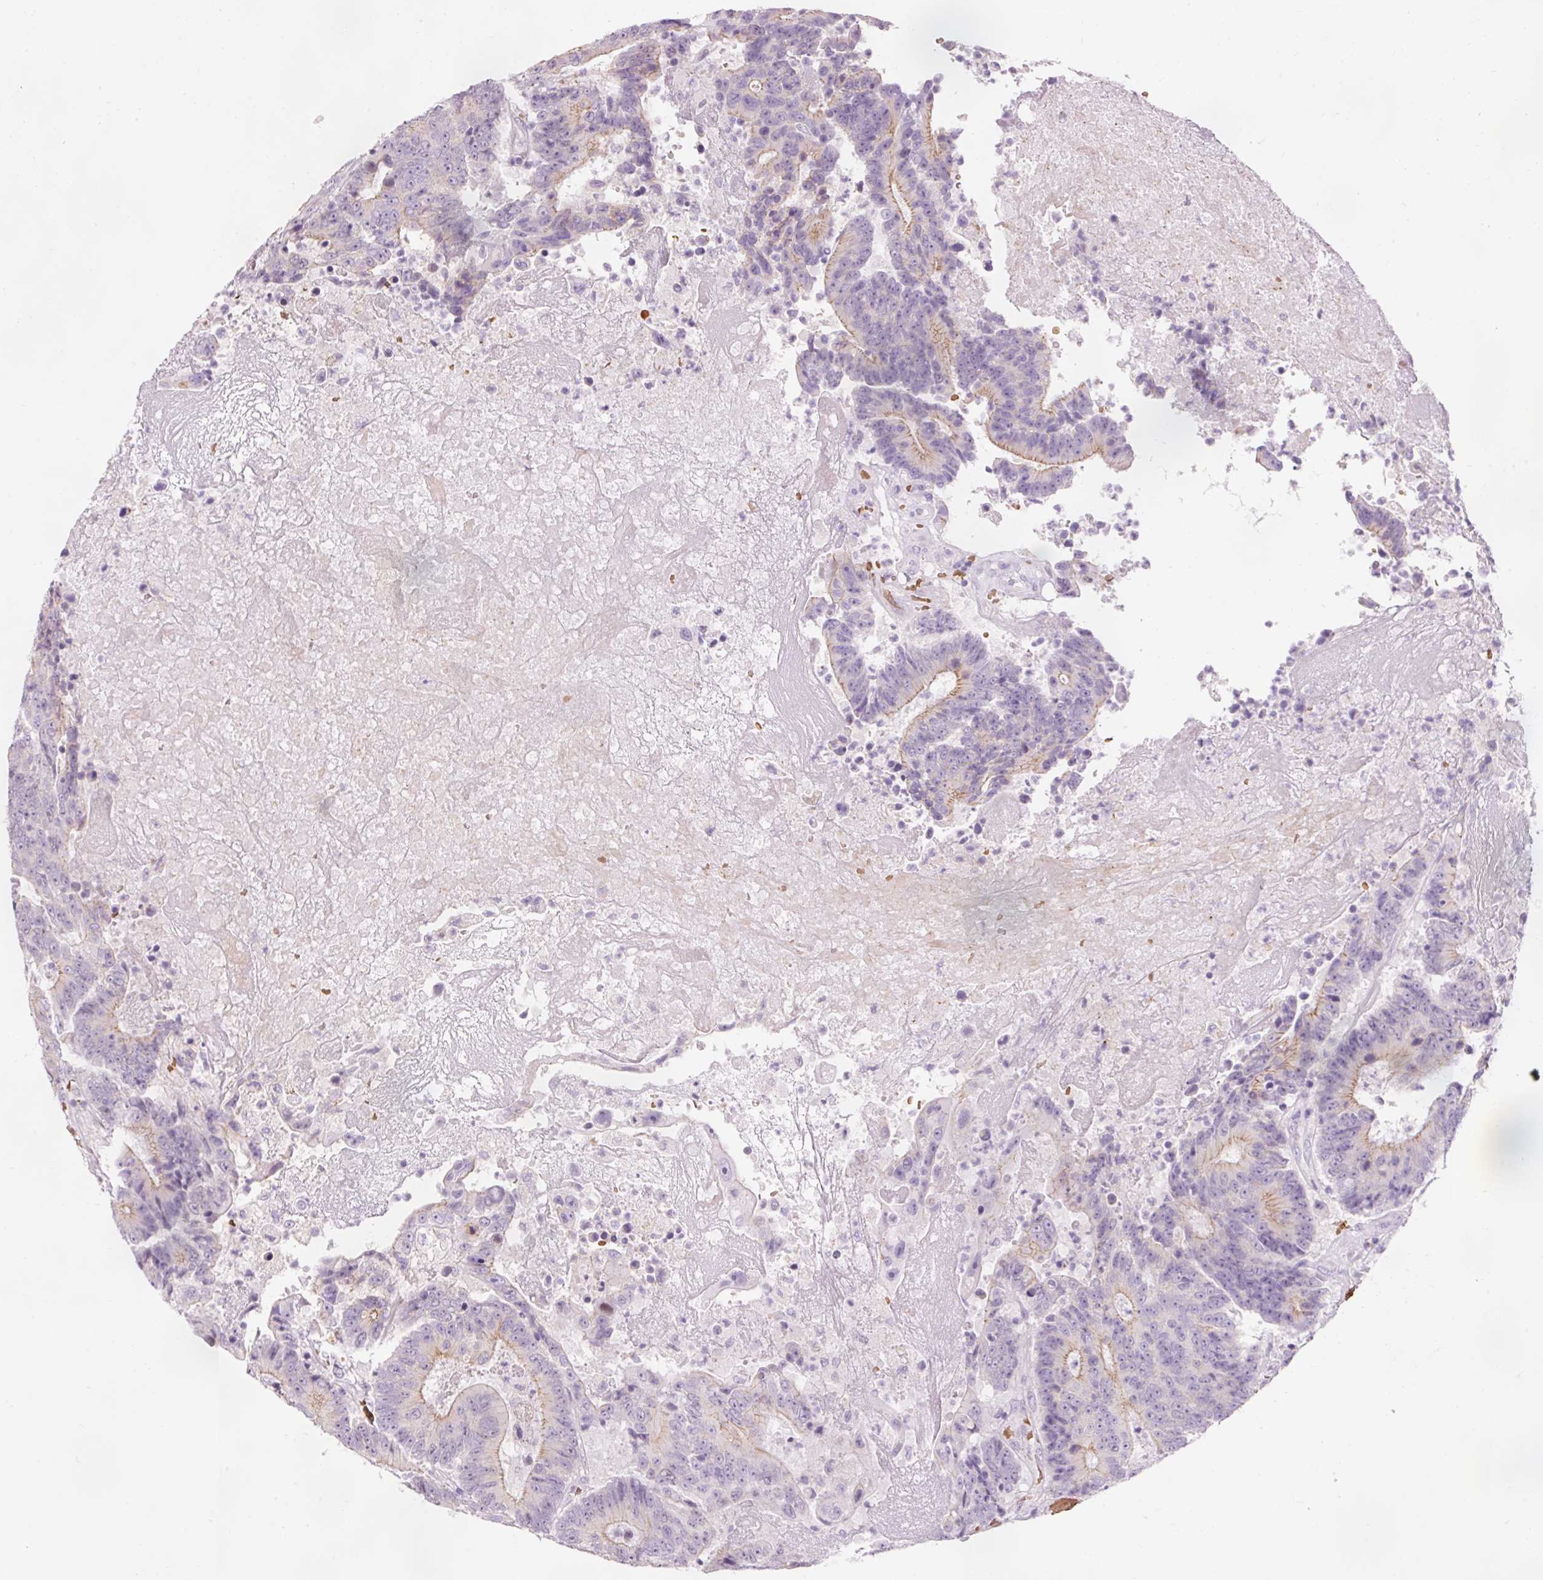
{"staining": {"intensity": "weak", "quantity": "25%-75%", "location": "cytoplasmic/membranous"}, "tissue": "colorectal cancer", "cell_type": "Tumor cells", "image_type": "cancer", "snomed": [{"axis": "morphology", "description": "Adenocarcinoma, NOS"}, {"axis": "topography", "description": "Colon"}], "caption": "Protein expression analysis of human colorectal adenocarcinoma reveals weak cytoplasmic/membranous expression in approximately 25%-75% of tumor cells.", "gene": "DHRS11", "patient": {"sex": "male", "age": 83}}